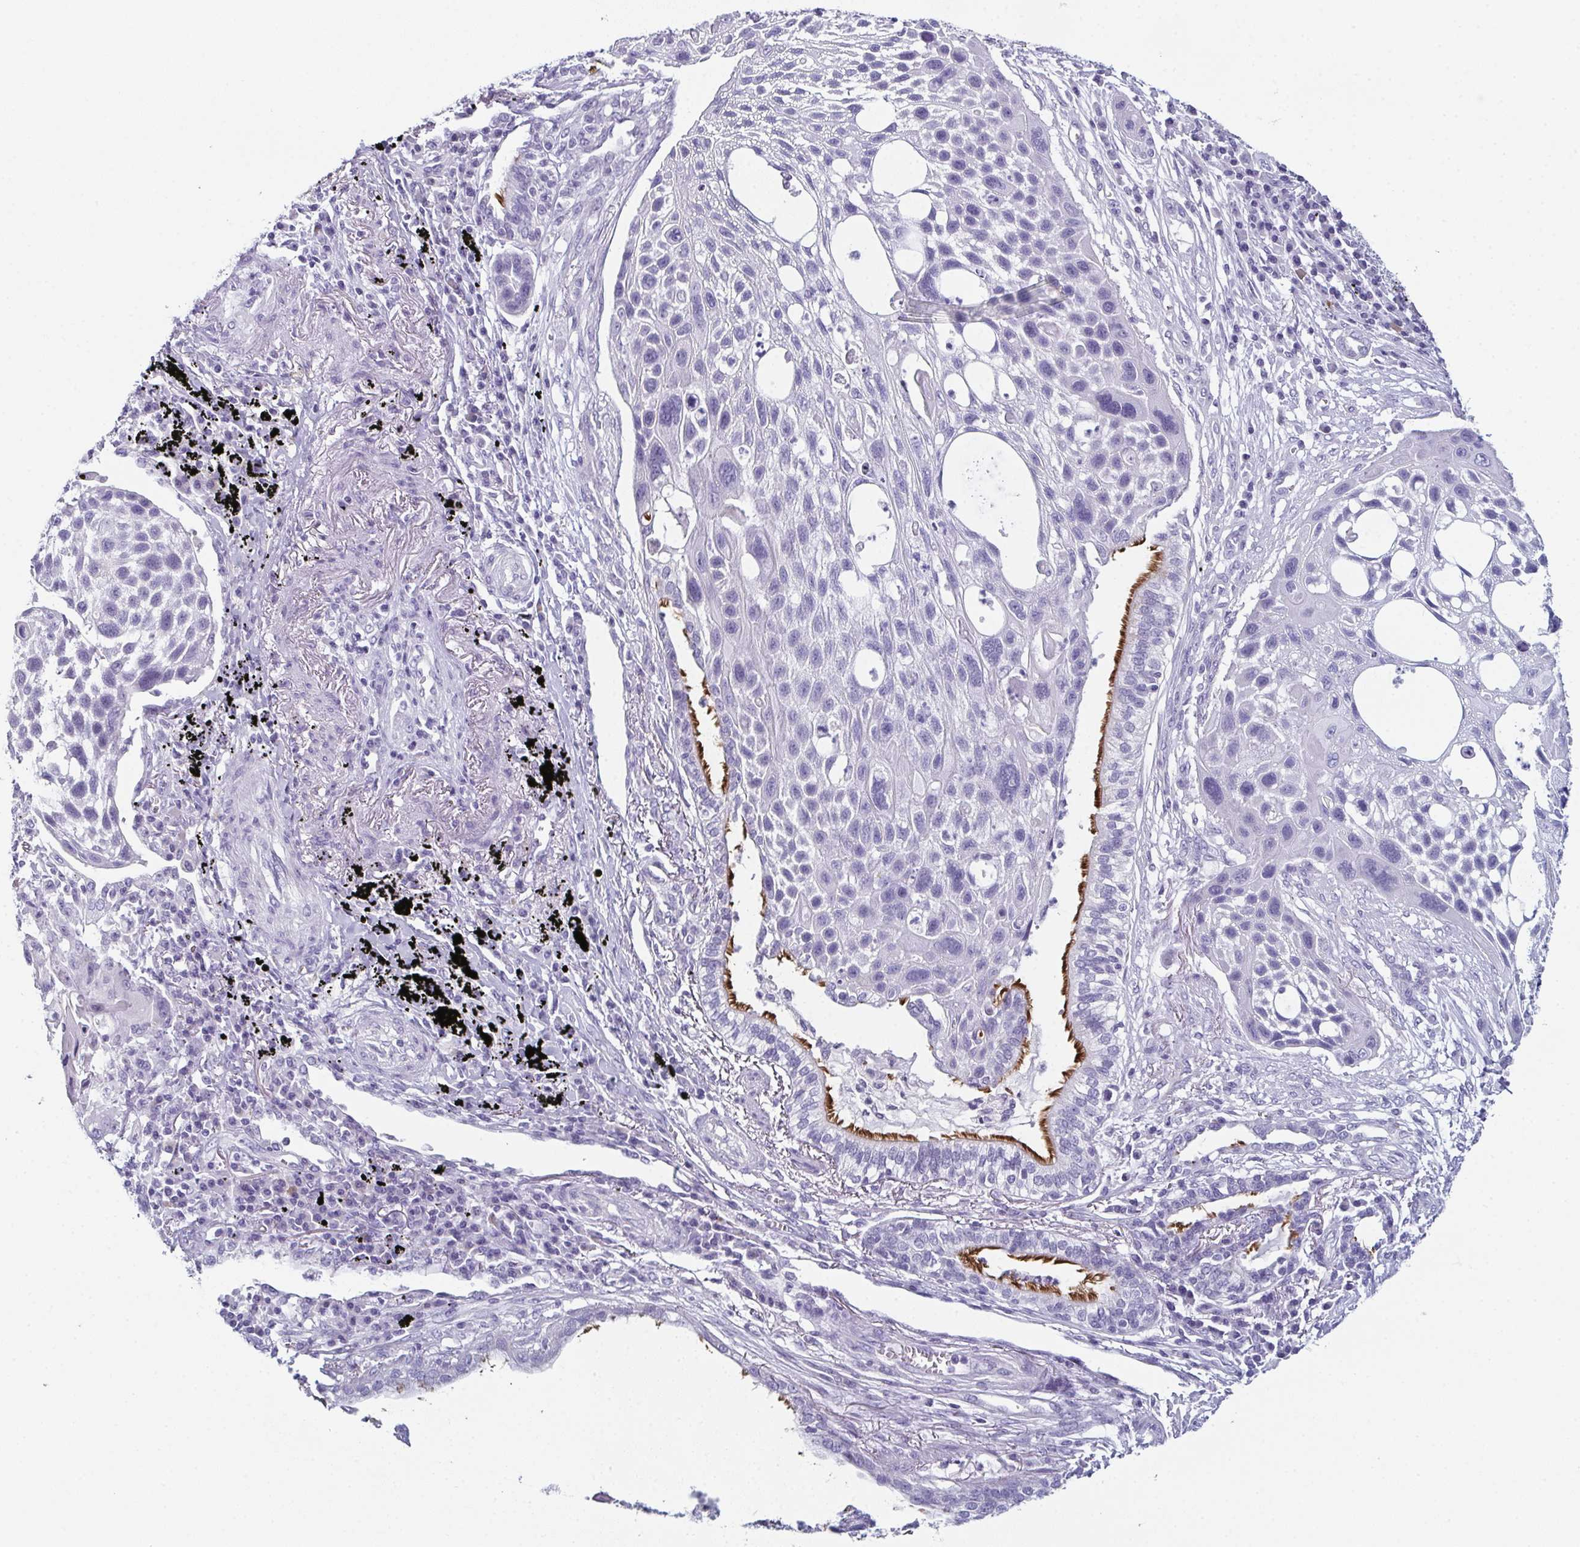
{"staining": {"intensity": "negative", "quantity": "none", "location": "none"}, "tissue": "lung cancer", "cell_type": "Tumor cells", "image_type": "cancer", "snomed": [{"axis": "morphology", "description": "Squamous cell carcinoma, NOS"}, {"axis": "topography", "description": "Lung"}], "caption": "DAB (3,3'-diaminobenzidine) immunohistochemical staining of lung squamous cell carcinoma reveals no significant staining in tumor cells.", "gene": "ENKUR", "patient": {"sex": "male", "age": 78}}